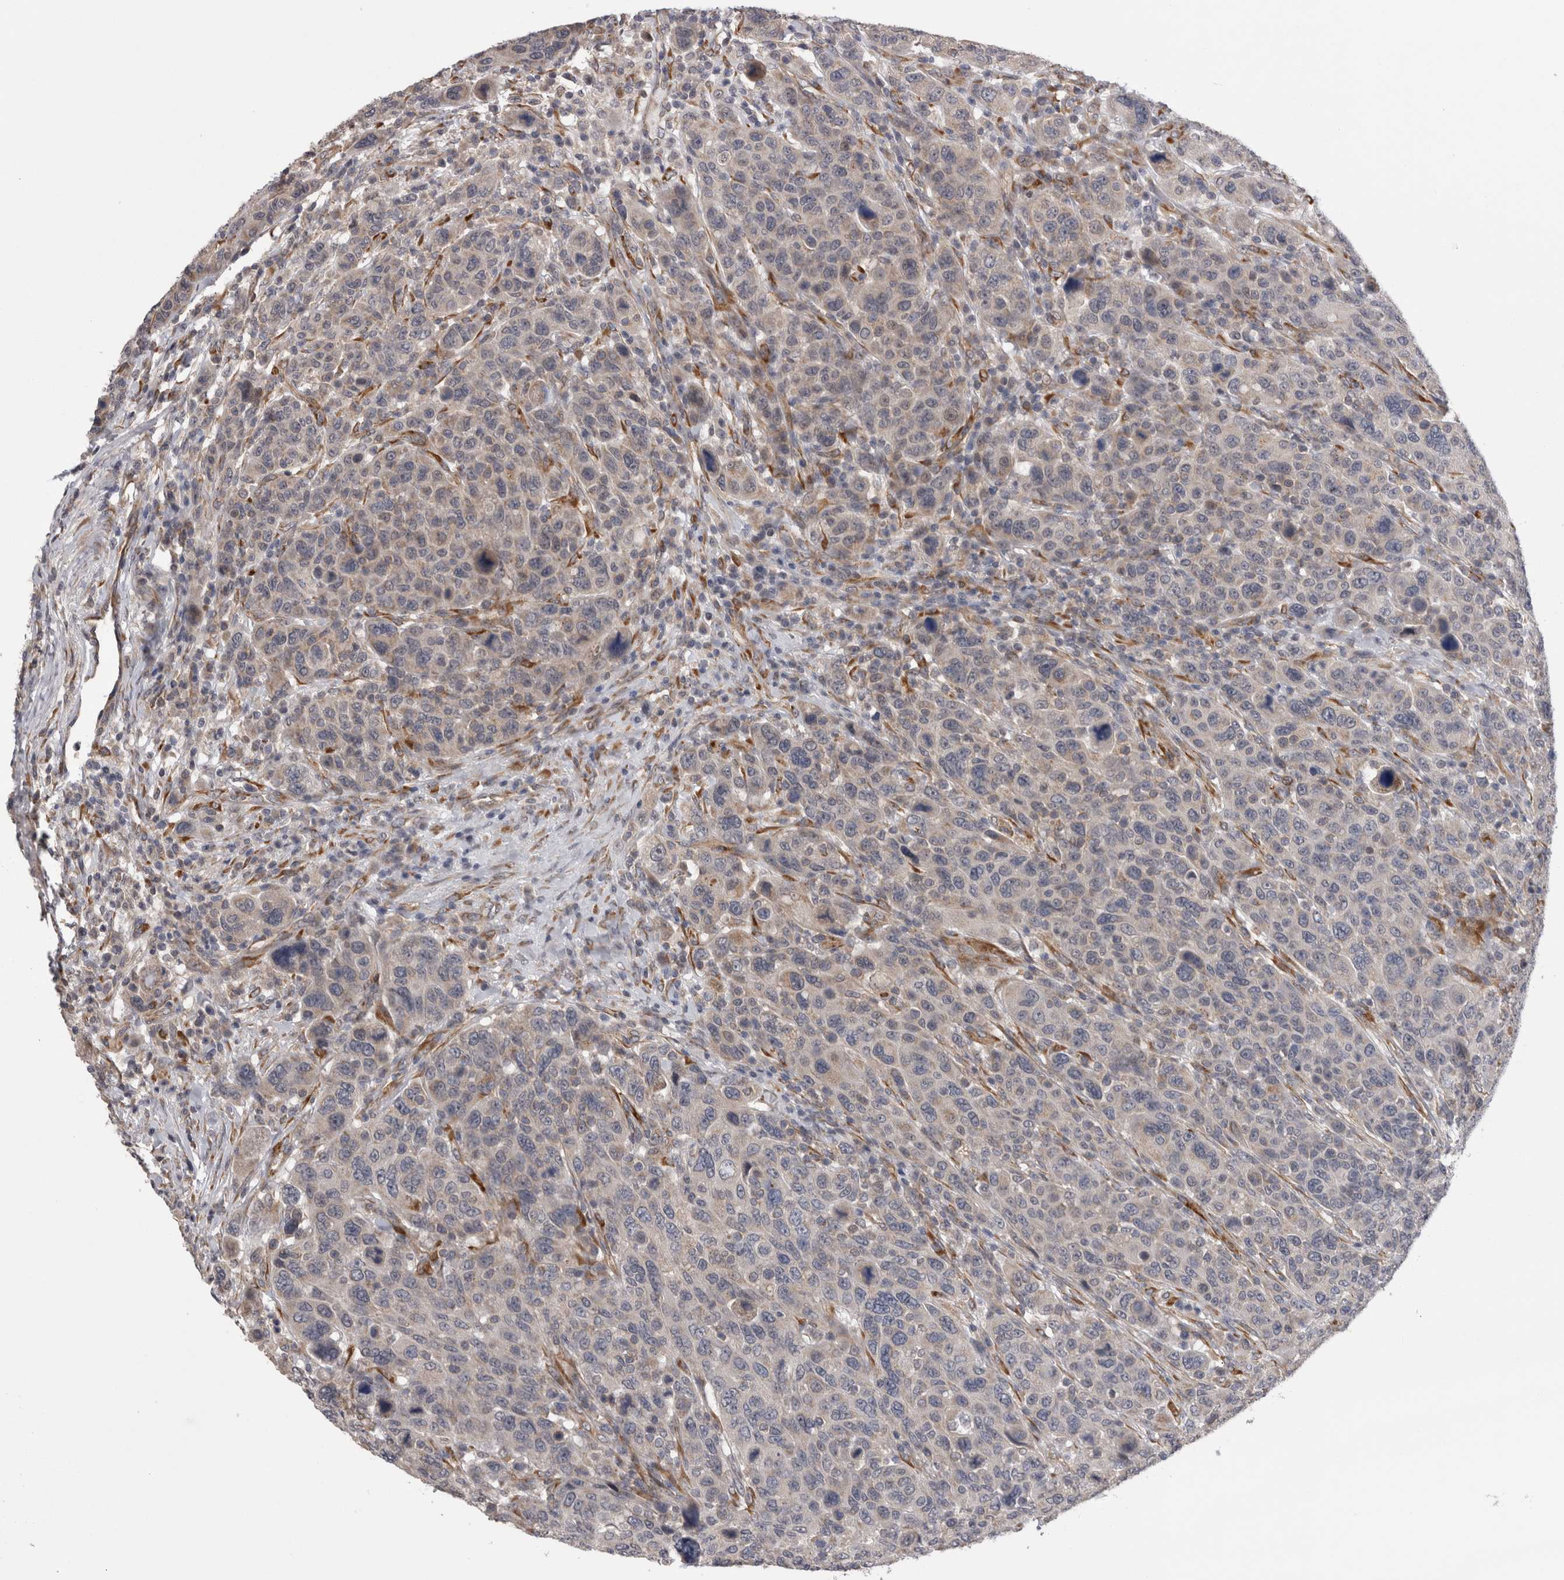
{"staining": {"intensity": "negative", "quantity": "none", "location": "none"}, "tissue": "breast cancer", "cell_type": "Tumor cells", "image_type": "cancer", "snomed": [{"axis": "morphology", "description": "Duct carcinoma"}, {"axis": "topography", "description": "Breast"}], "caption": "Intraductal carcinoma (breast) stained for a protein using IHC demonstrates no staining tumor cells.", "gene": "ARHGAP29", "patient": {"sex": "female", "age": 37}}